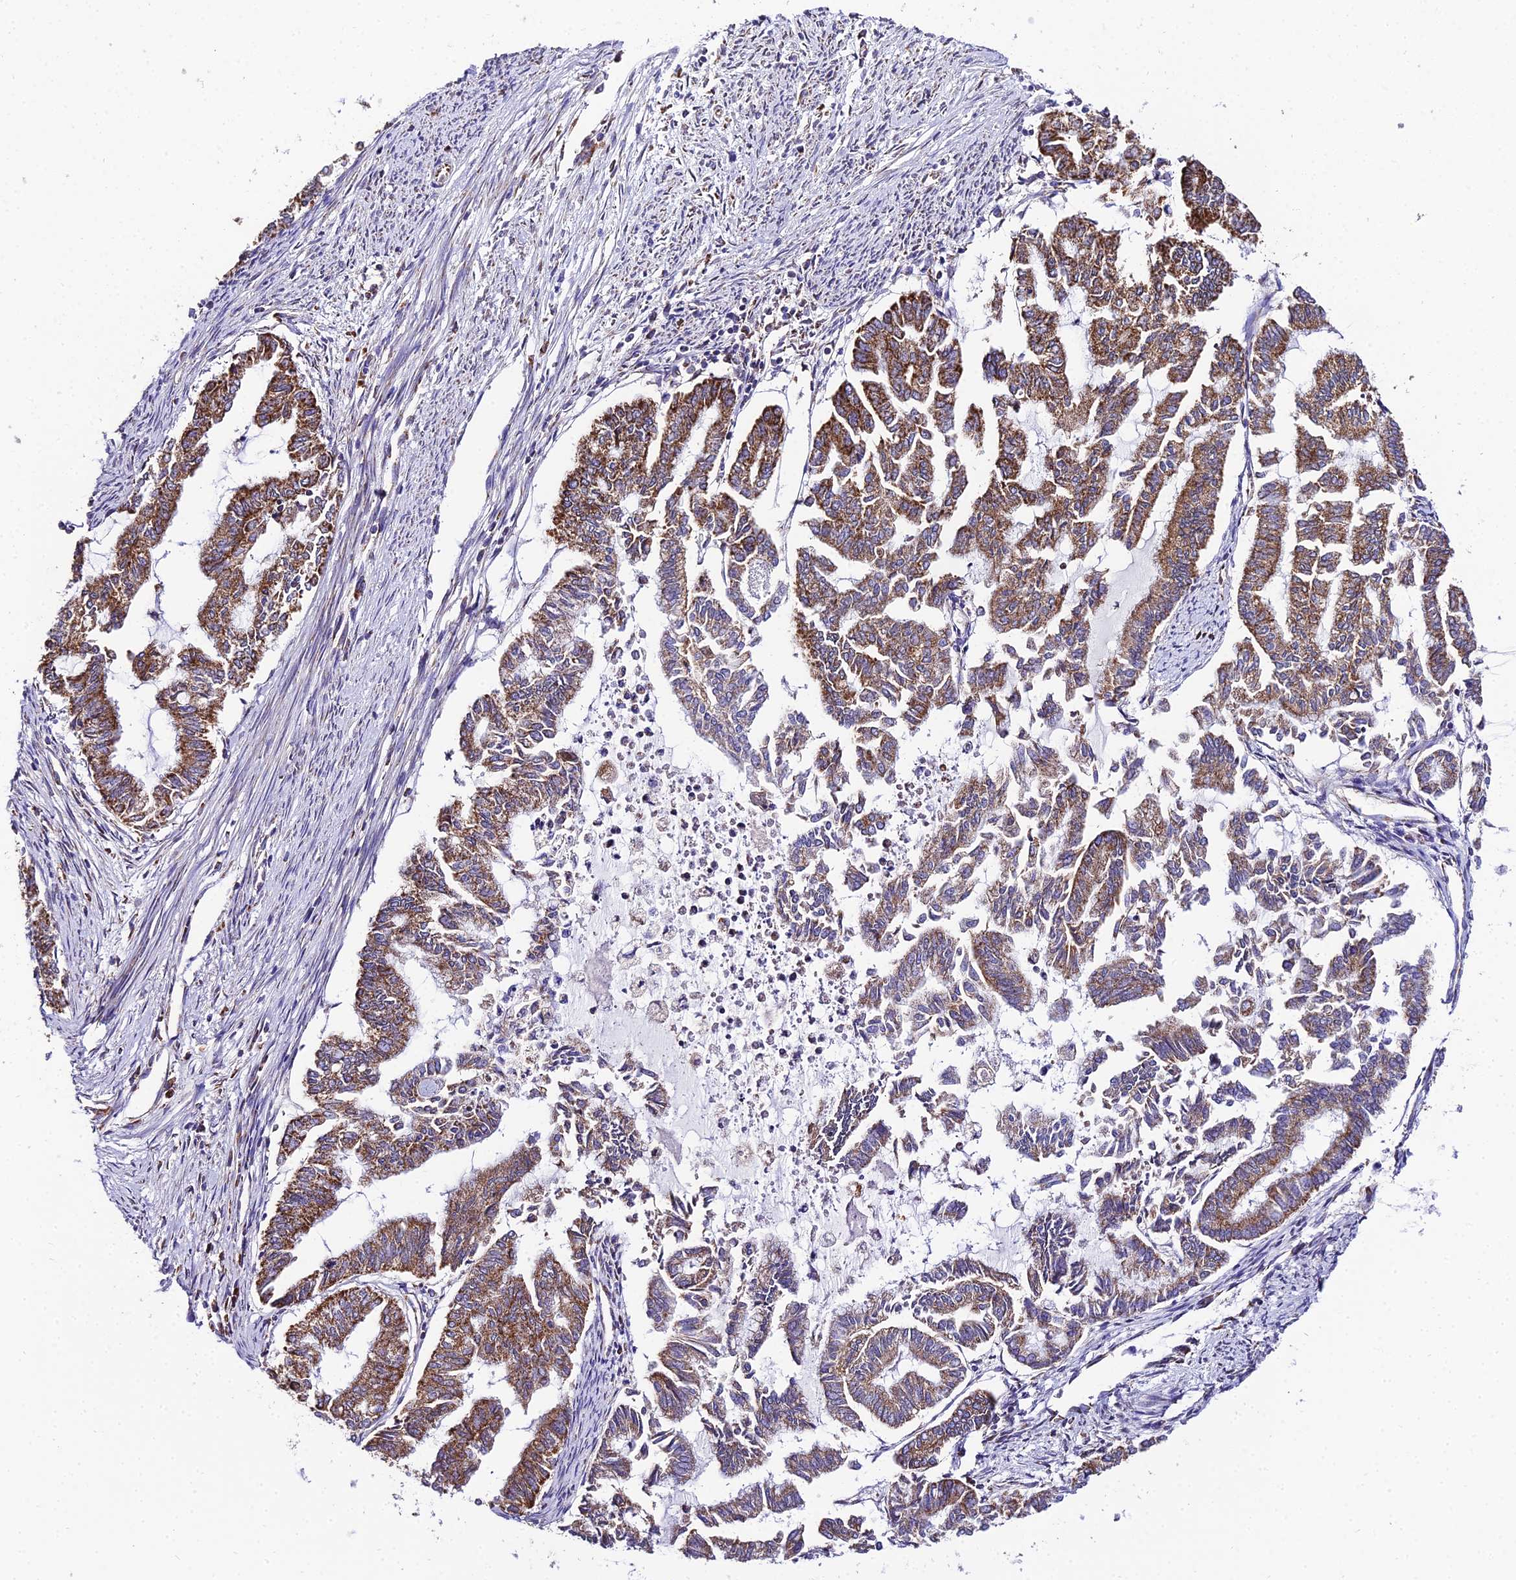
{"staining": {"intensity": "strong", "quantity": ">75%", "location": "cytoplasmic/membranous"}, "tissue": "endometrial cancer", "cell_type": "Tumor cells", "image_type": "cancer", "snomed": [{"axis": "morphology", "description": "Adenocarcinoma, NOS"}, {"axis": "topography", "description": "Endometrium"}], "caption": "Strong cytoplasmic/membranous expression is appreciated in approximately >75% of tumor cells in adenocarcinoma (endometrial). (DAB (3,3'-diaminobenzidine) = brown stain, brightfield microscopy at high magnification).", "gene": "OCIAD1", "patient": {"sex": "female", "age": 79}}